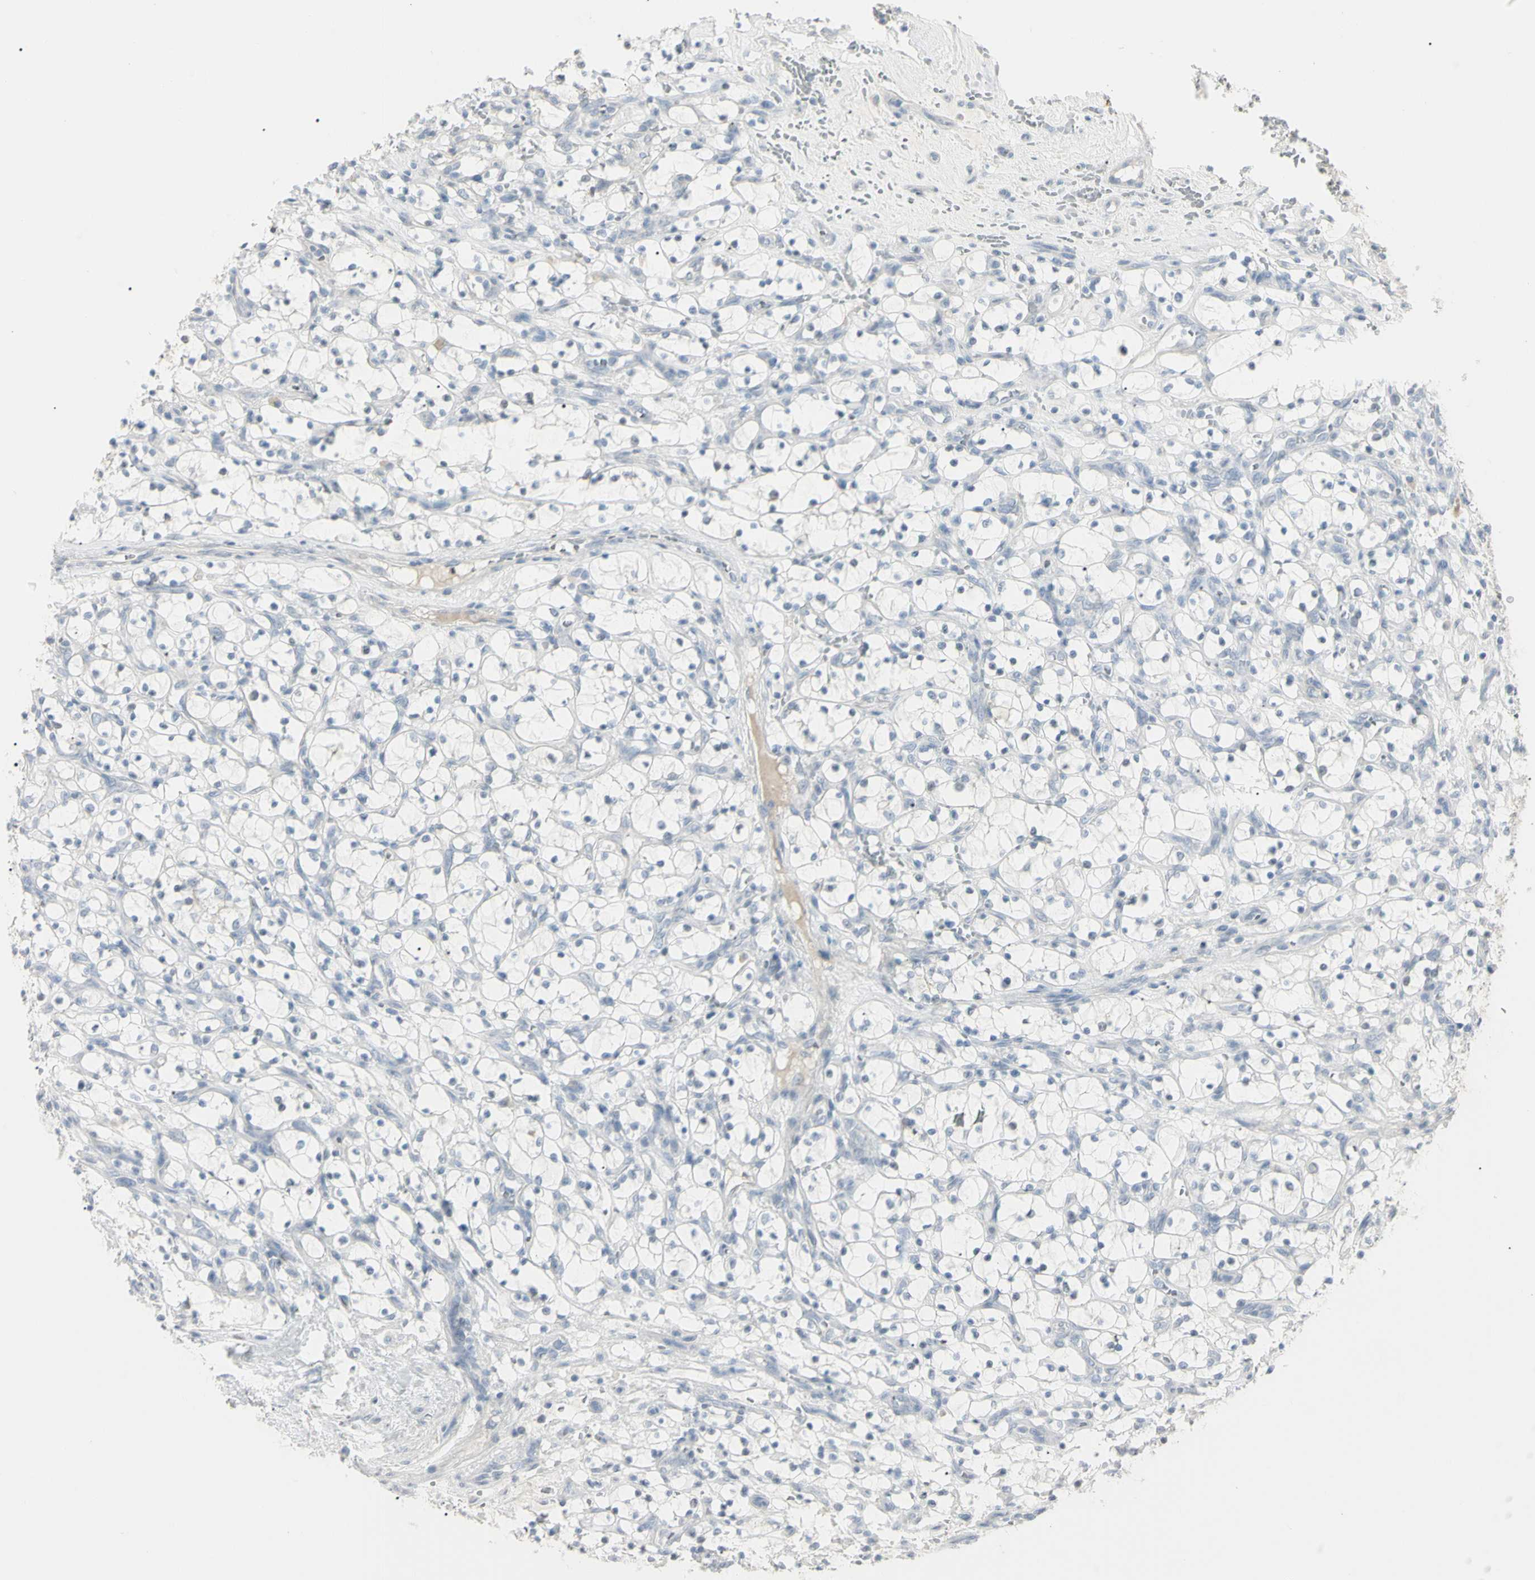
{"staining": {"intensity": "negative", "quantity": "none", "location": "none"}, "tissue": "renal cancer", "cell_type": "Tumor cells", "image_type": "cancer", "snomed": [{"axis": "morphology", "description": "Adenocarcinoma, NOS"}, {"axis": "topography", "description": "Kidney"}], "caption": "This is a image of immunohistochemistry (IHC) staining of renal cancer (adenocarcinoma), which shows no staining in tumor cells.", "gene": "PIP", "patient": {"sex": "female", "age": 69}}